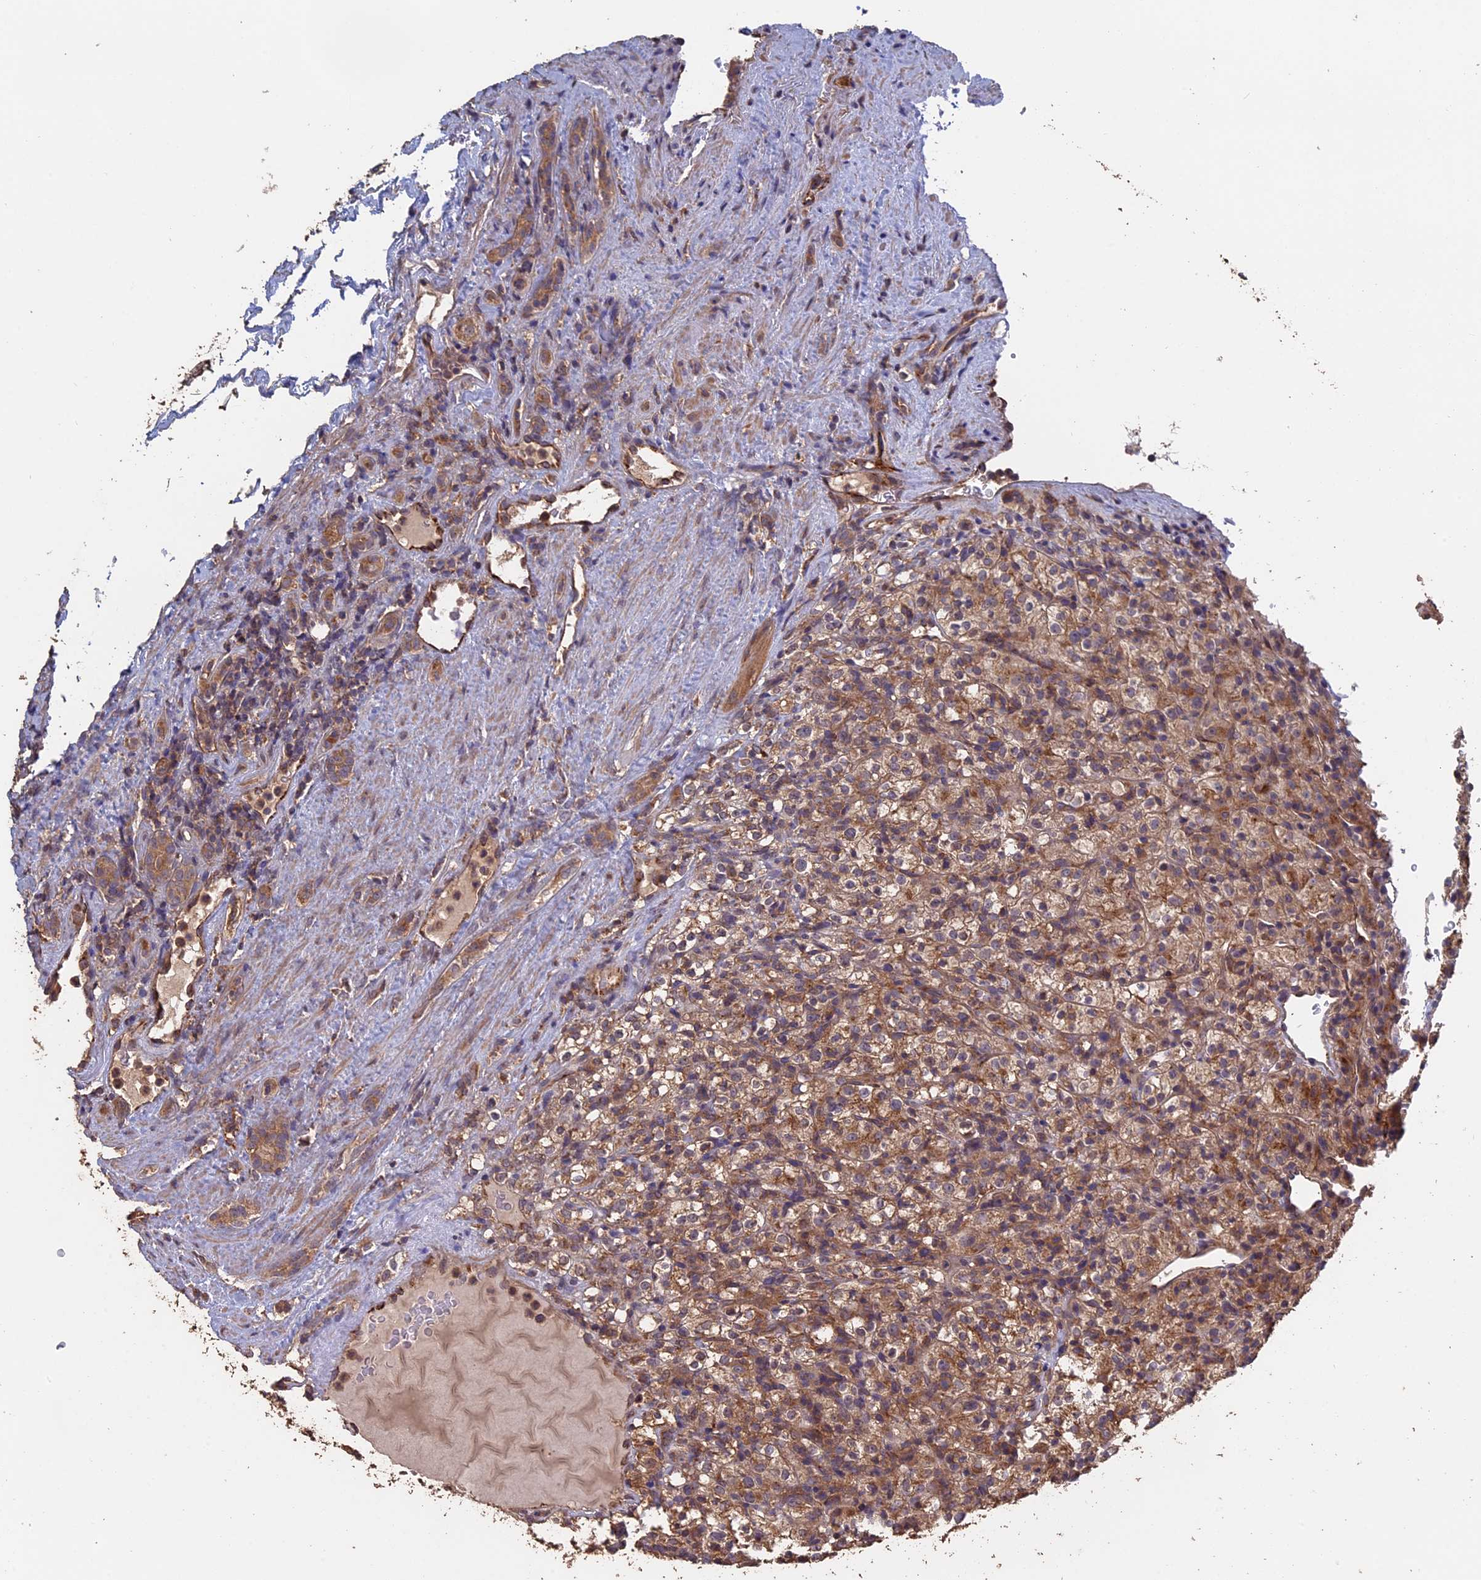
{"staining": {"intensity": "moderate", "quantity": ">75%", "location": "cytoplasmic/membranous"}, "tissue": "renal cancer", "cell_type": "Tumor cells", "image_type": "cancer", "snomed": [{"axis": "morphology", "description": "Normal tissue, NOS"}, {"axis": "morphology", "description": "Adenocarcinoma, NOS"}, {"axis": "topography", "description": "Kidney"}], "caption": "Moderate cytoplasmic/membranous staining is appreciated in approximately >75% of tumor cells in adenocarcinoma (renal).", "gene": "PIGQ", "patient": {"sex": "female", "age": 72}}